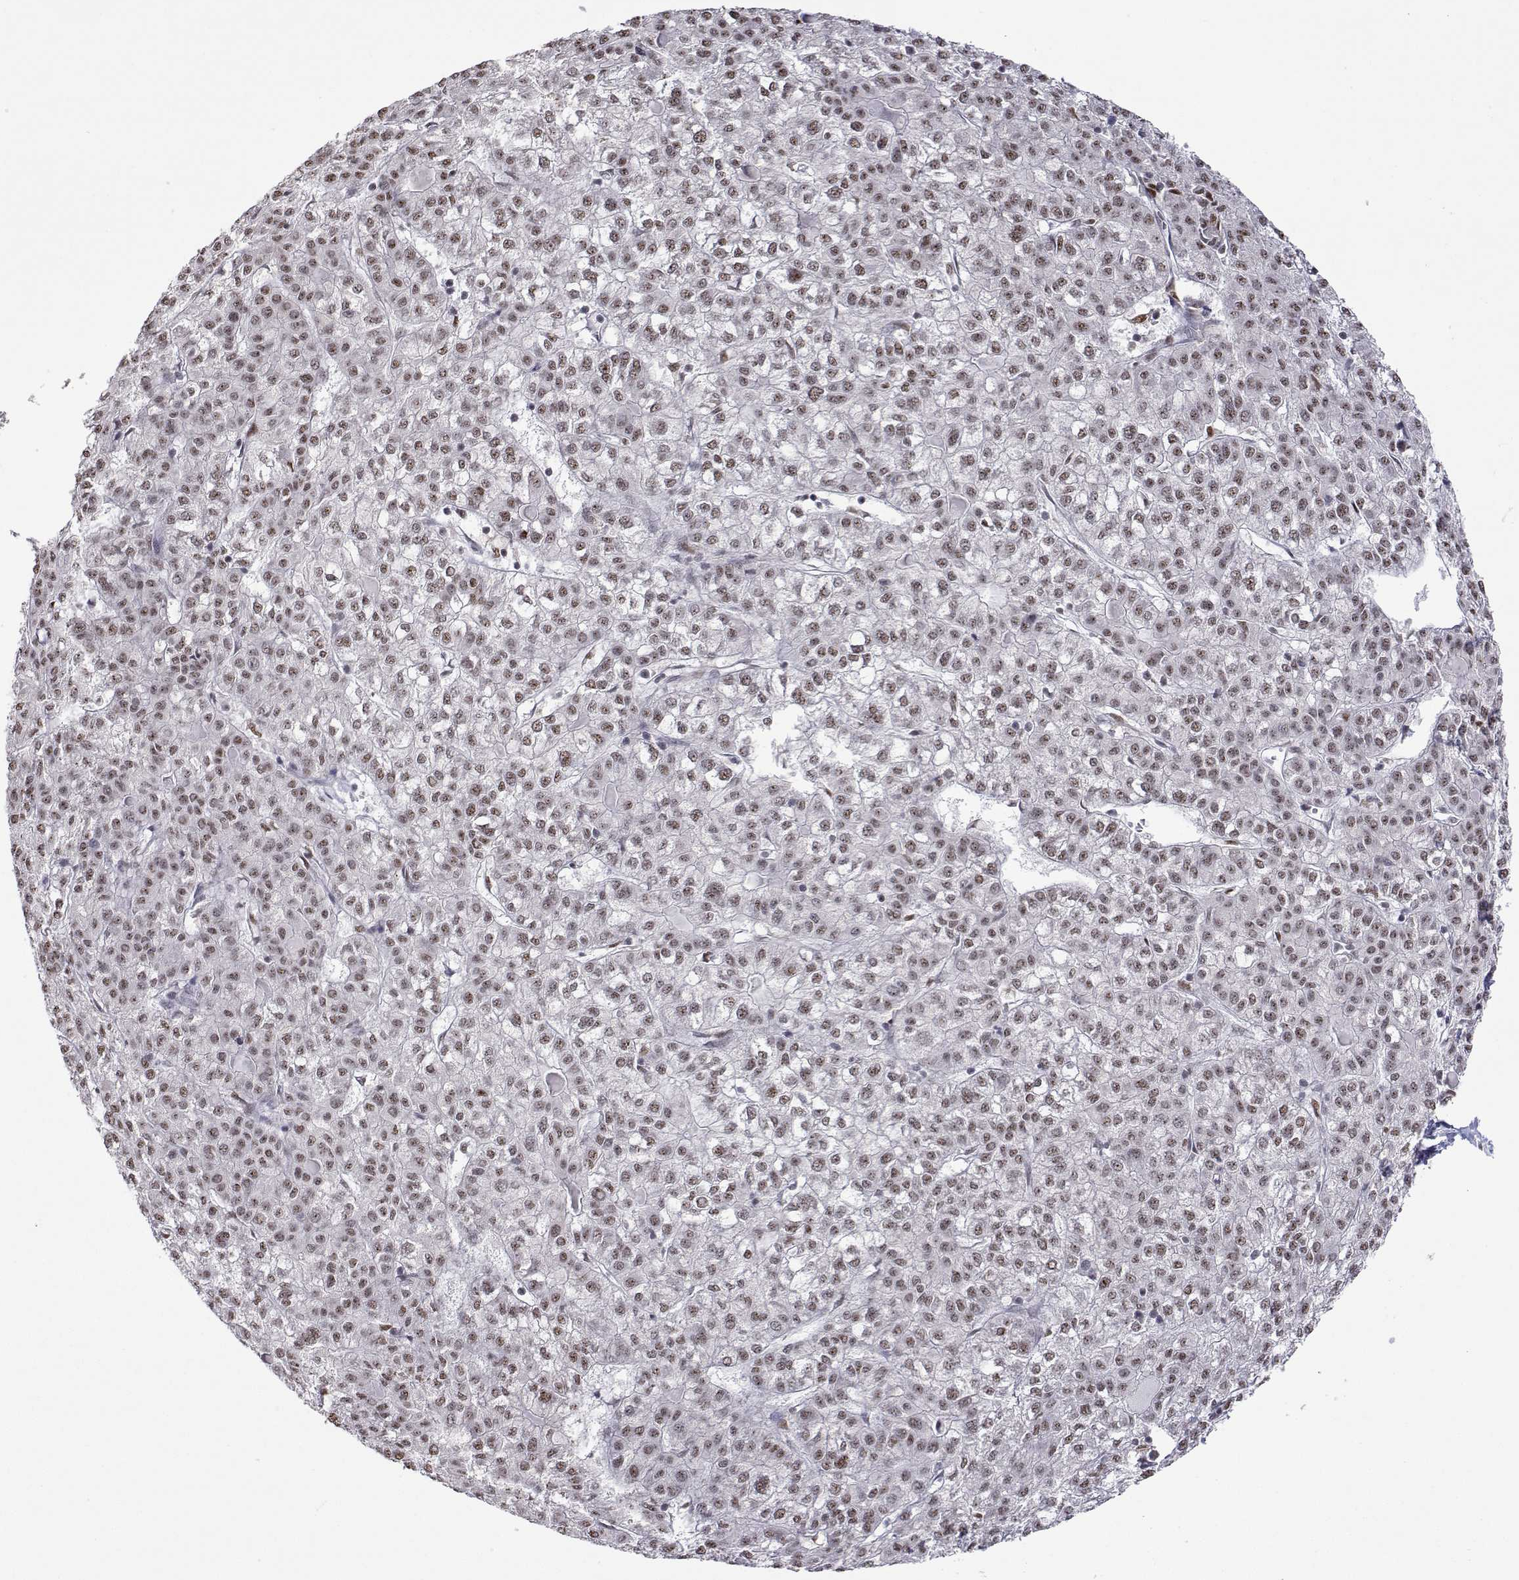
{"staining": {"intensity": "moderate", "quantity": ">75%", "location": "nuclear"}, "tissue": "liver cancer", "cell_type": "Tumor cells", "image_type": "cancer", "snomed": [{"axis": "morphology", "description": "Carcinoma, Hepatocellular, NOS"}, {"axis": "topography", "description": "Liver"}], "caption": "Protein expression analysis of human liver cancer reveals moderate nuclear expression in about >75% of tumor cells. (Brightfield microscopy of DAB IHC at high magnification).", "gene": "ADAR", "patient": {"sex": "female", "age": 43}}